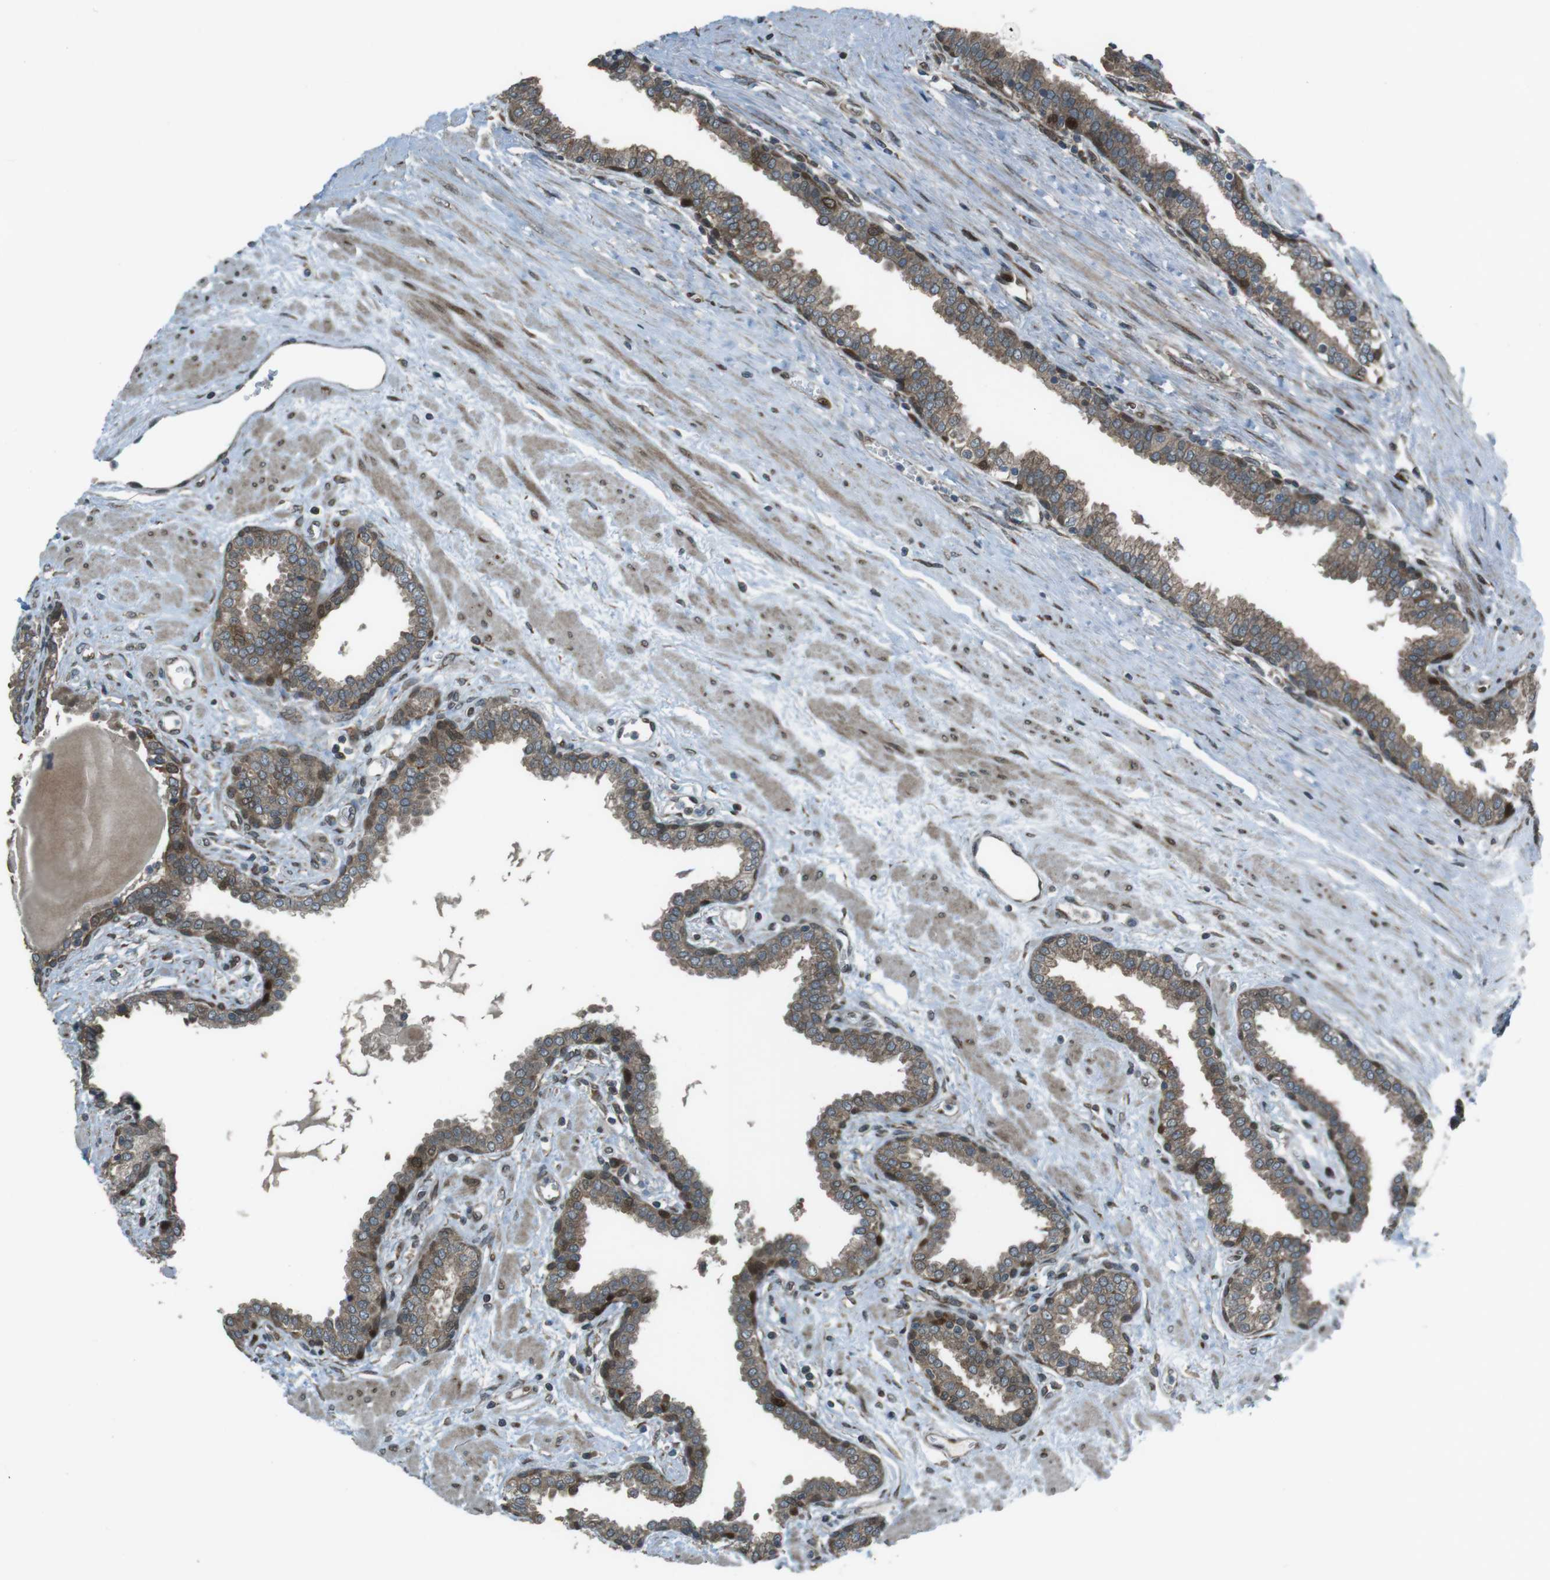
{"staining": {"intensity": "moderate", "quantity": "25%-75%", "location": "cytoplasmic/membranous"}, "tissue": "prostate", "cell_type": "Glandular cells", "image_type": "normal", "snomed": [{"axis": "morphology", "description": "Normal tissue, NOS"}, {"axis": "topography", "description": "Prostate"}], "caption": "Glandular cells show moderate cytoplasmic/membranous staining in about 25%-75% of cells in unremarkable prostate.", "gene": "ZNF330", "patient": {"sex": "male", "age": 51}}